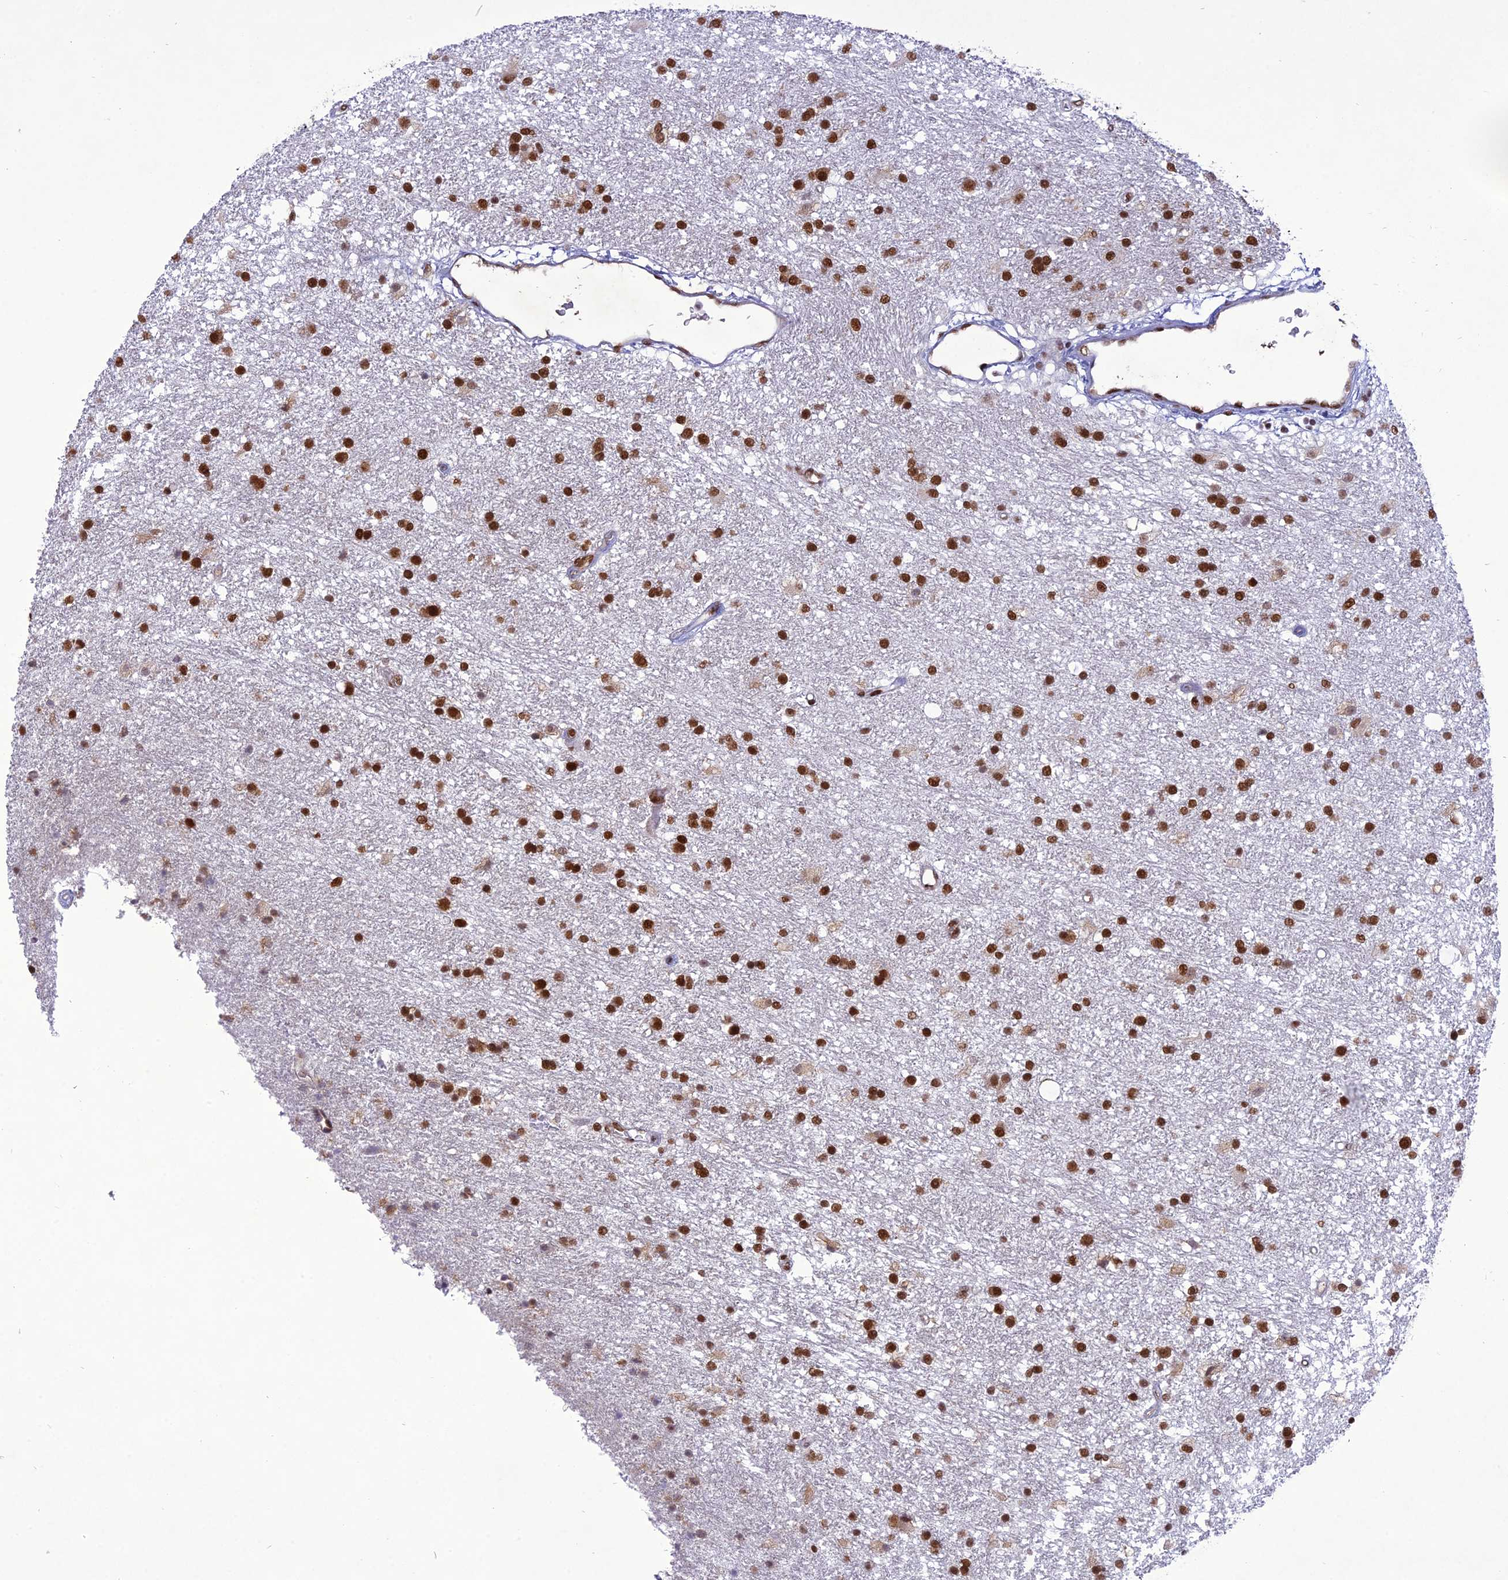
{"staining": {"intensity": "strong", "quantity": ">75%", "location": "nuclear"}, "tissue": "glioma", "cell_type": "Tumor cells", "image_type": "cancer", "snomed": [{"axis": "morphology", "description": "Glioma, malignant, High grade"}, {"axis": "topography", "description": "Brain"}], "caption": "Immunohistochemical staining of glioma demonstrates high levels of strong nuclear positivity in about >75% of tumor cells.", "gene": "DDX1", "patient": {"sex": "male", "age": 77}}